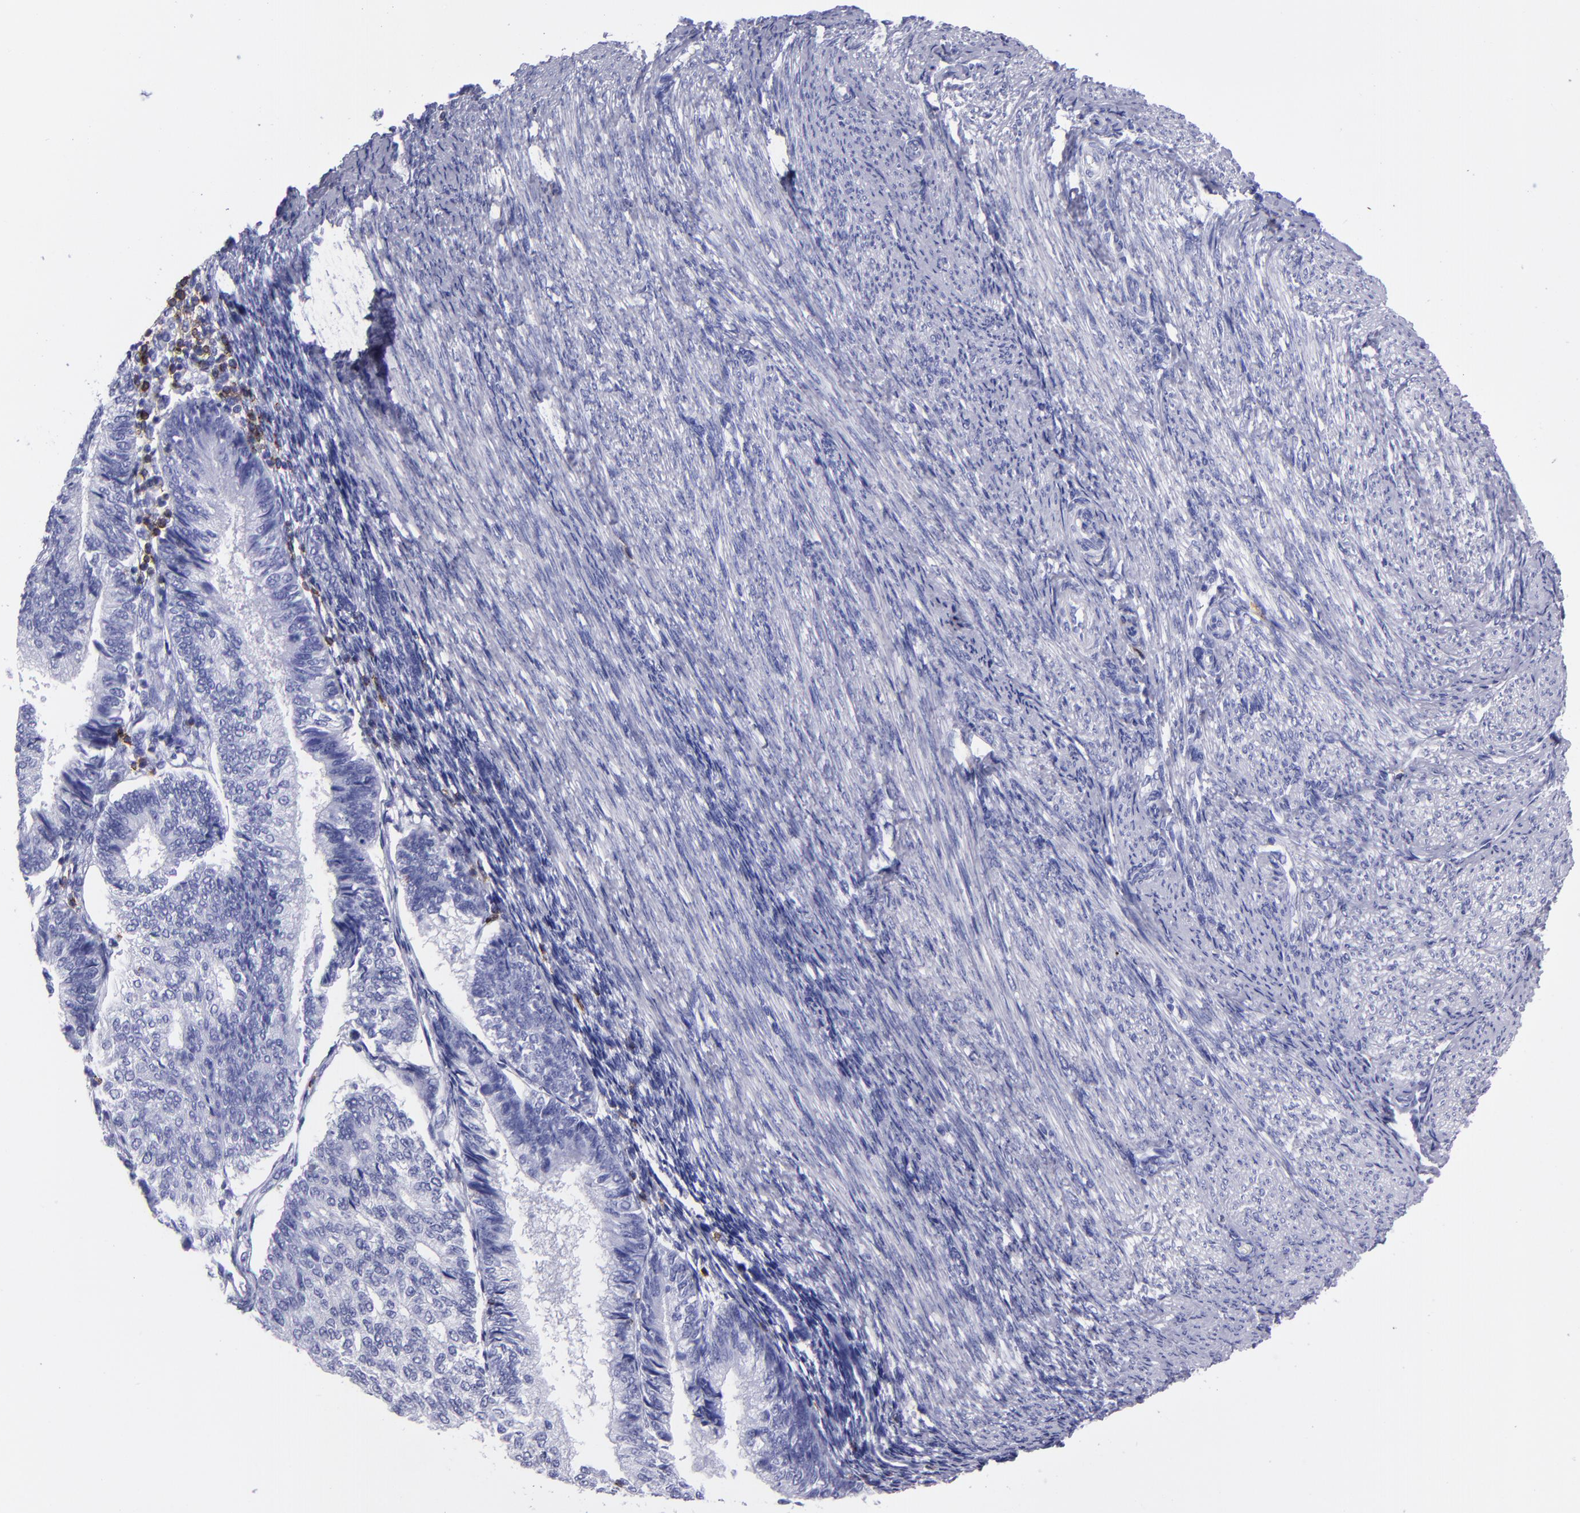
{"staining": {"intensity": "negative", "quantity": "none", "location": "none"}, "tissue": "endometrial cancer", "cell_type": "Tumor cells", "image_type": "cancer", "snomed": [{"axis": "morphology", "description": "Adenocarcinoma, NOS"}, {"axis": "topography", "description": "Endometrium"}], "caption": "Histopathology image shows no significant protein expression in tumor cells of adenocarcinoma (endometrial).", "gene": "CD6", "patient": {"sex": "female", "age": 55}}